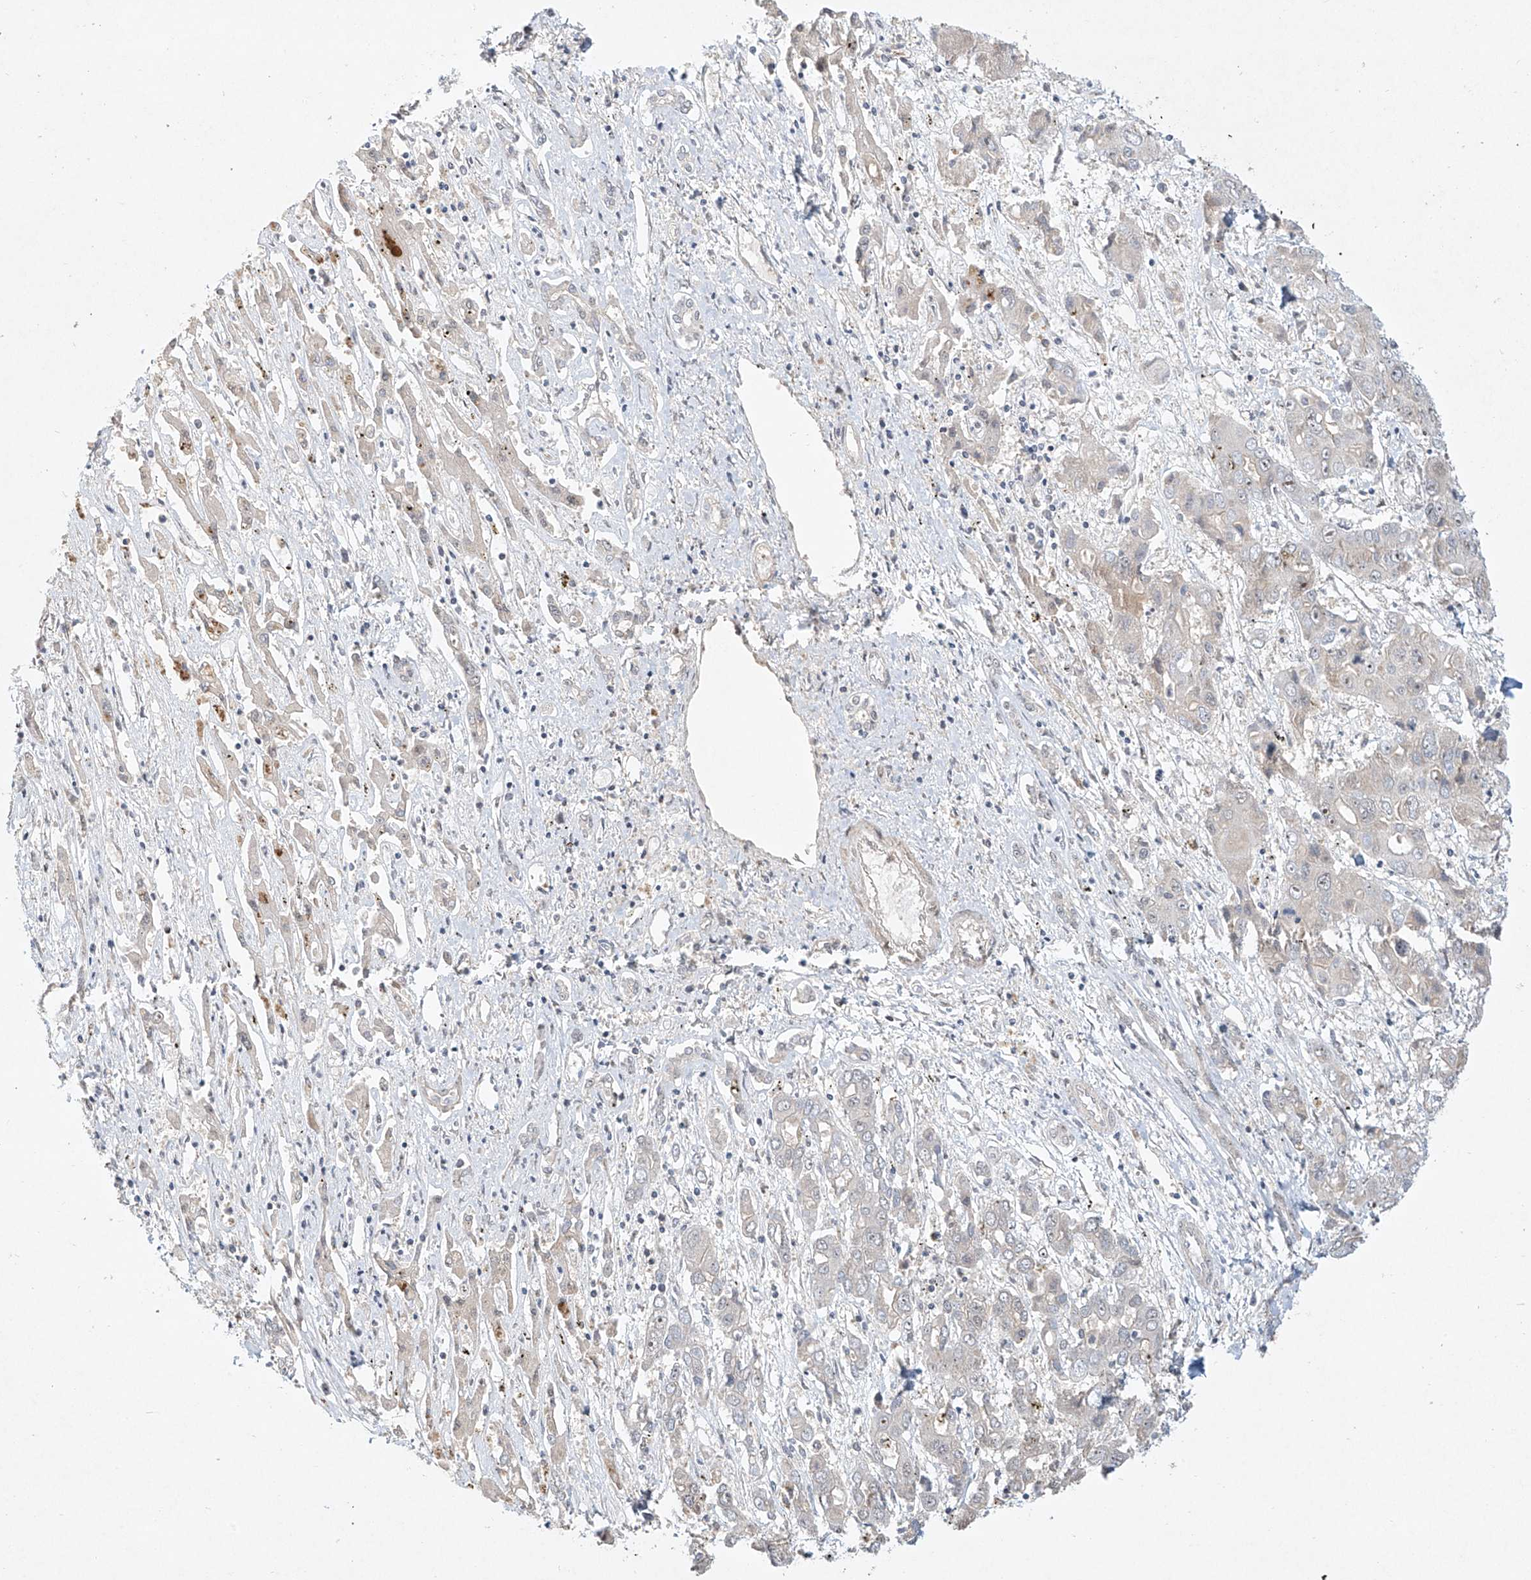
{"staining": {"intensity": "negative", "quantity": "none", "location": "none"}, "tissue": "liver cancer", "cell_type": "Tumor cells", "image_type": "cancer", "snomed": [{"axis": "morphology", "description": "Cholangiocarcinoma"}, {"axis": "topography", "description": "Liver"}], "caption": "Protein analysis of liver cholangiocarcinoma shows no significant staining in tumor cells.", "gene": "TASP1", "patient": {"sex": "male", "age": 67}}